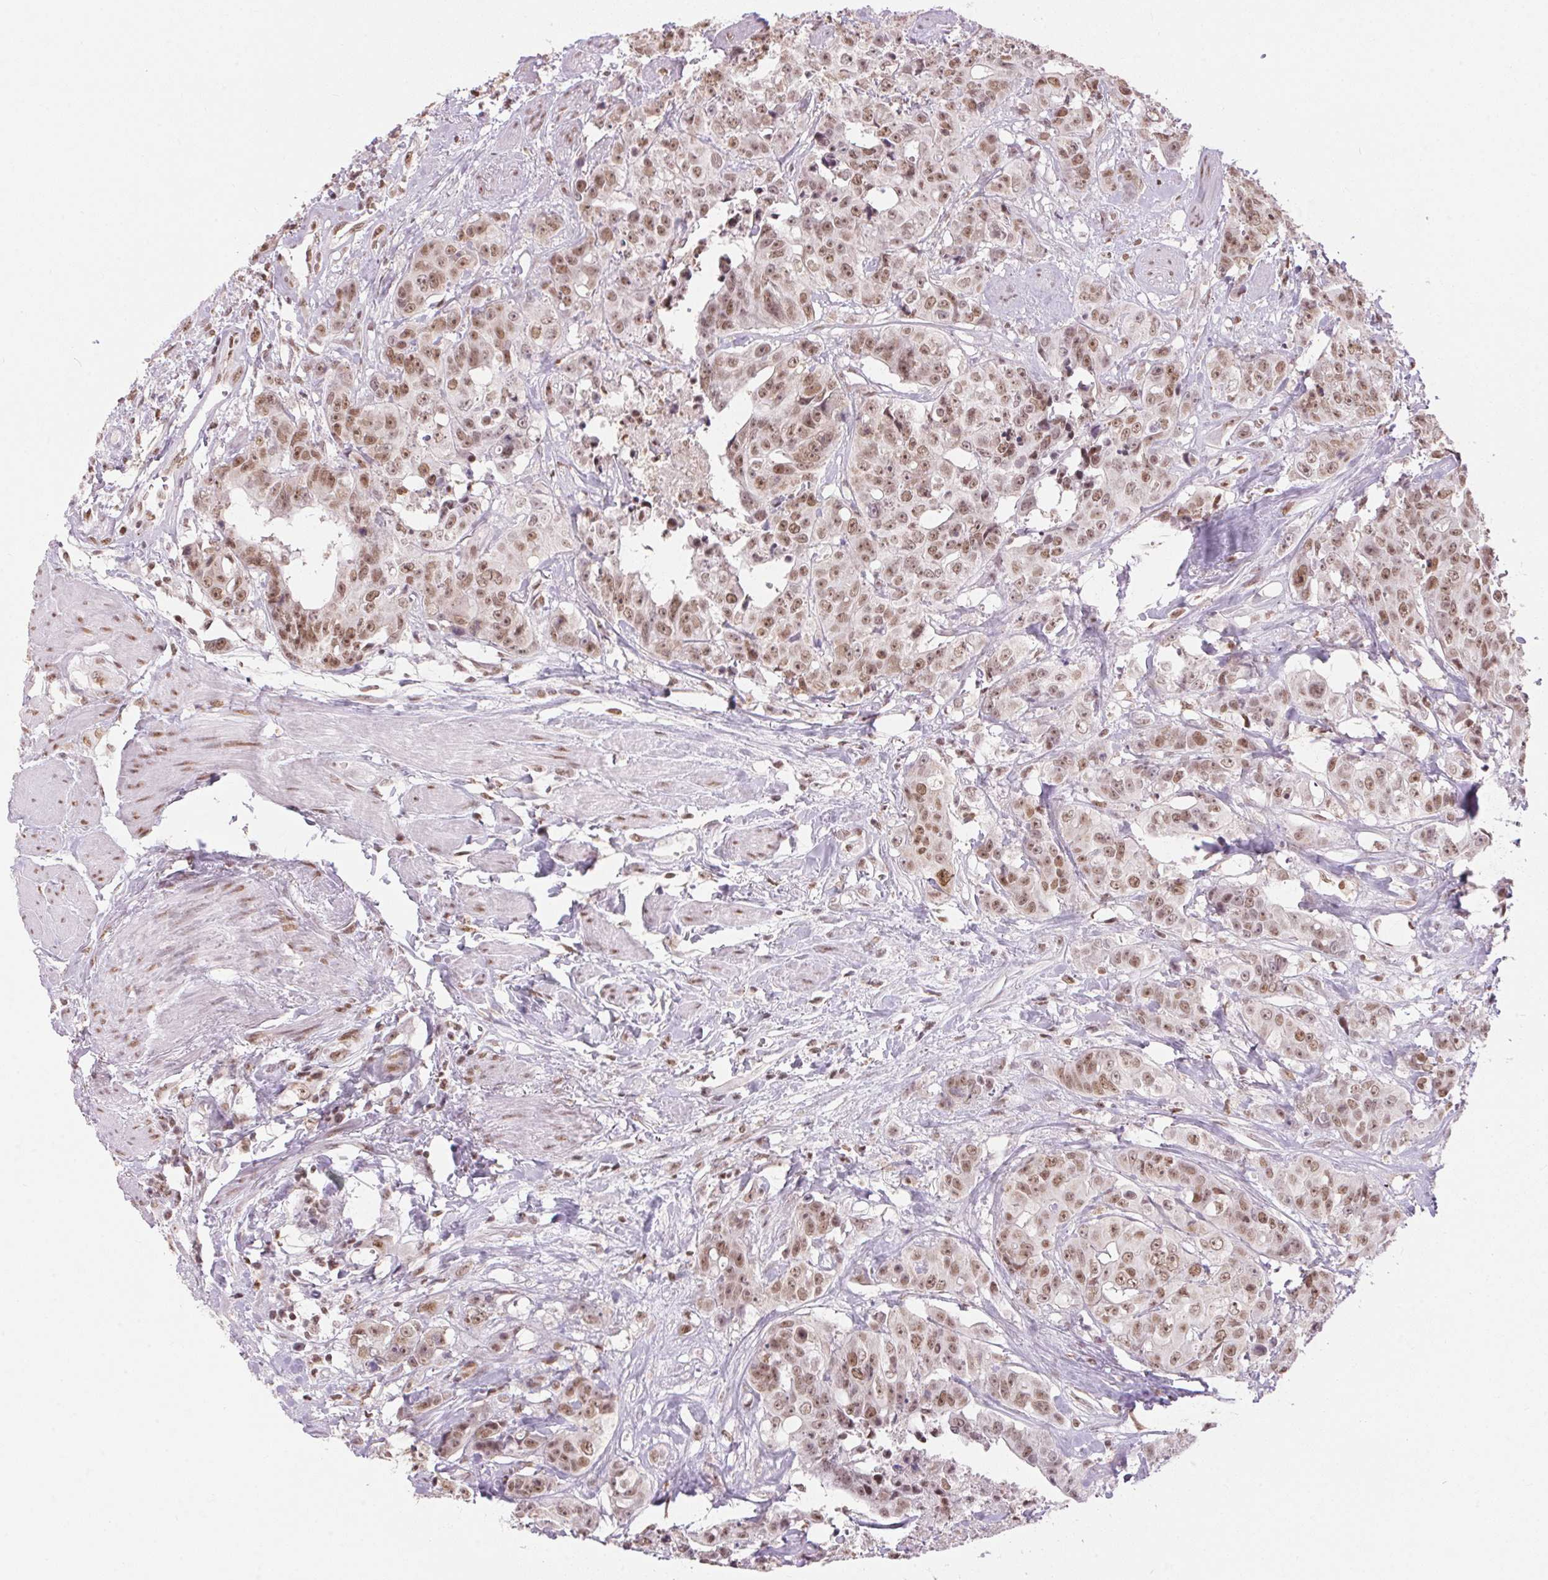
{"staining": {"intensity": "moderate", "quantity": ">75%", "location": "nuclear"}, "tissue": "colorectal cancer", "cell_type": "Tumor cells", "image_type": "cancer", "snomed": [{"axis": "morphology", "description": "Adenocarcinoma, NOS"}, {"axis": "topography", "description": "Rectum"}], "caption": "Protein analysis of colorectal adenocarcinoma tissue shows moderate nuclear positivity in about >75% of tumor cells.", "gene": "NFE2L1", "patient": {"sex": "female", "age": 62}}